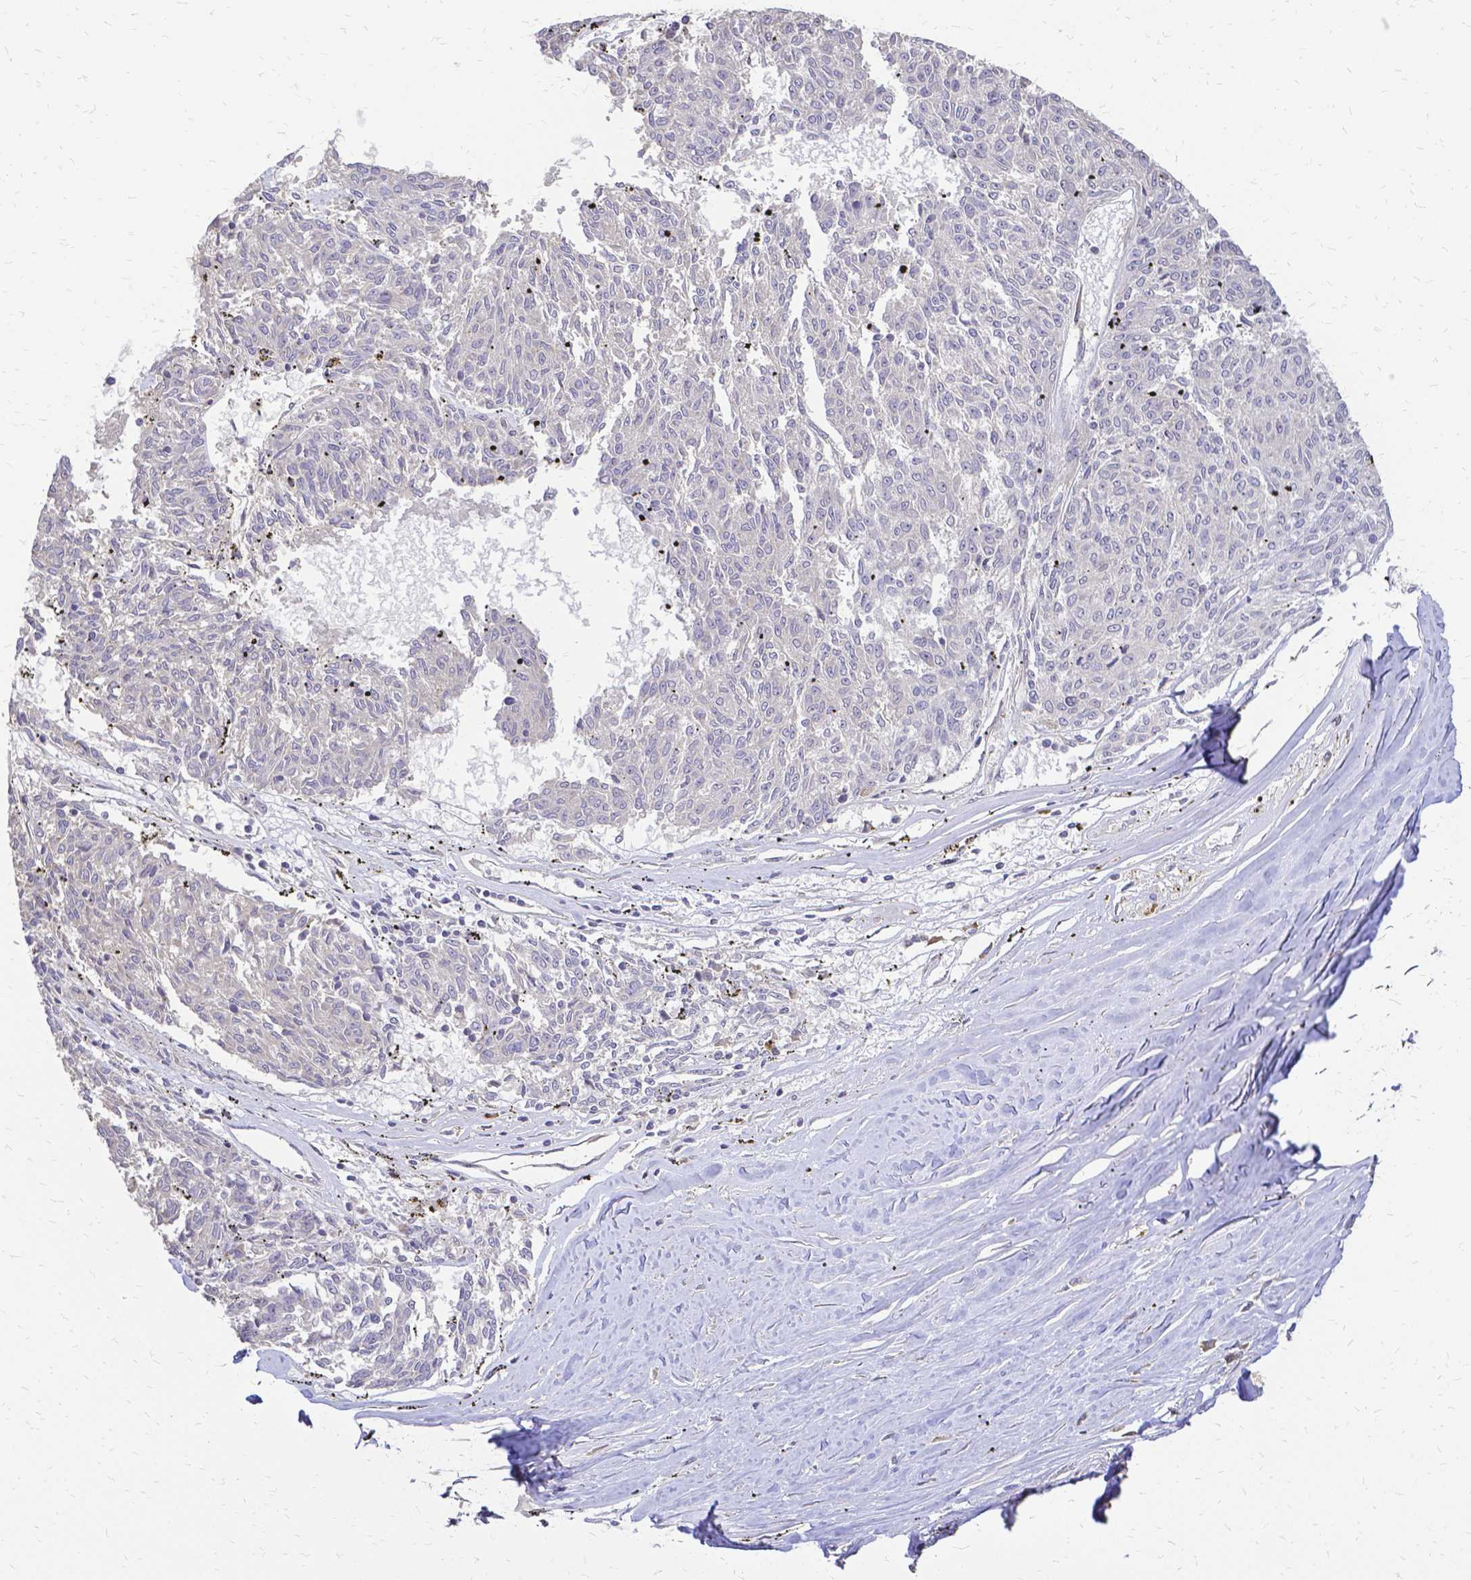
{"staining": {"intensity": "negative", "quantity": "none", "location": "none"}, "tissue": "melanoma", "cell_type": "Tumor cells", "image_type": "cancer", "snomed": [{"axis": "morphology", "description": "Malignant melanoma, NOS"}, {"axis": "topography", "description": "Skin"}], "caption": "Histopathology image shows no protein positivity in tumor cells of malignant melanoma tissue. (Stains: DAB immunohistochemistry with hematoxylin counter stain, Microscopy: brightfield microscopy at high magnification).", "gene": "CIB1", "patient": {"sex": "female", "age": 72}}